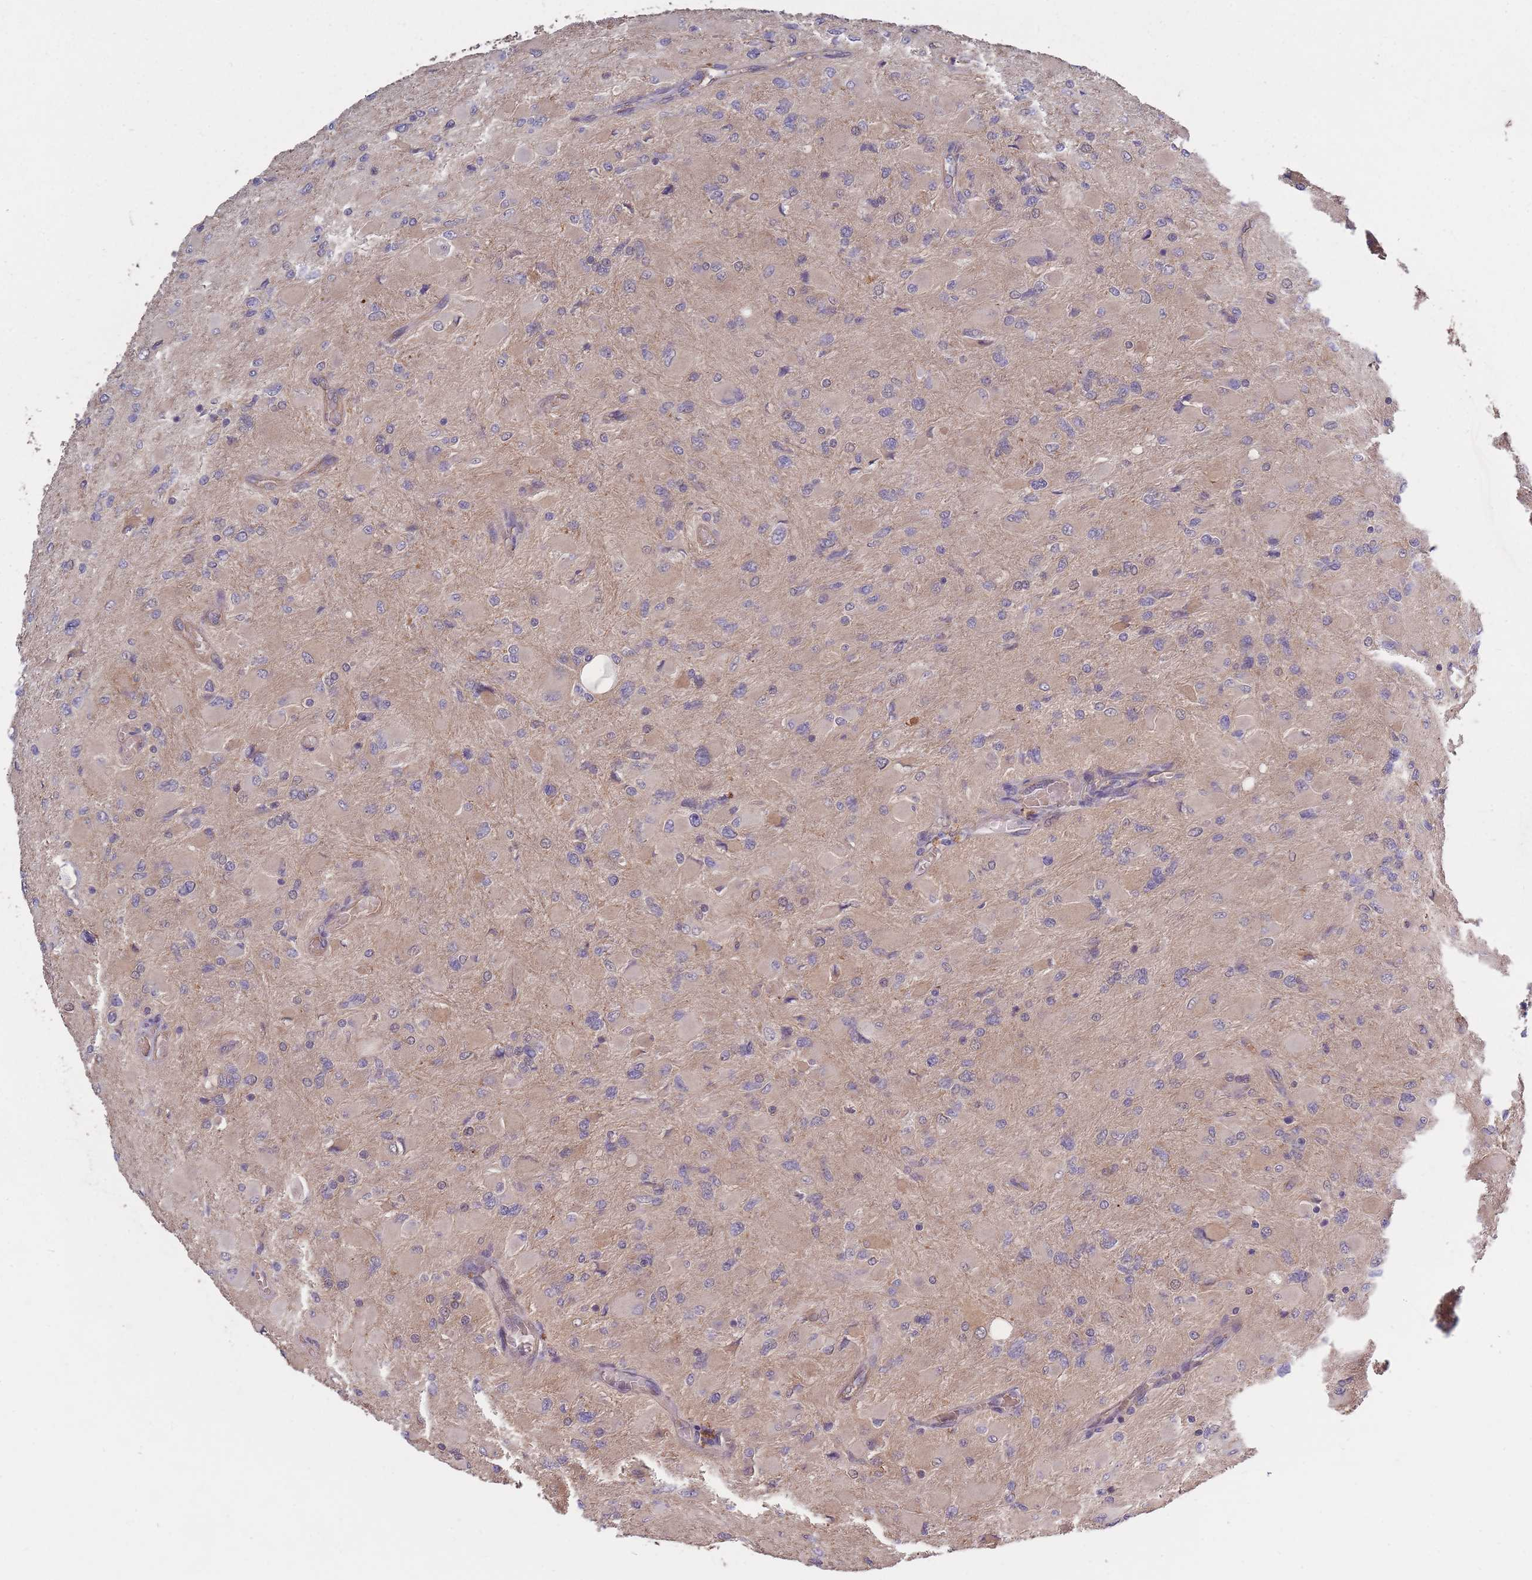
{"staining": {"intensity": "negative", "quantity": "none", "location": "none"}, "tissue": "glioma", "cell_type": "Tumor cells", "image_type": "cancer", "snomed": [{"axis": "morphology", "description": "Glioma, malignant, High grade"}, {"axis": "topography", "description": "Cerebral cortex"}], "caption": "The immunohistochemistry histopathology image has no significant positivity in tumor cells of malignant glioma (high-grade) tissue.", "gene": "KIAA1755", "patient": {"sex": "female", "age": 36}}